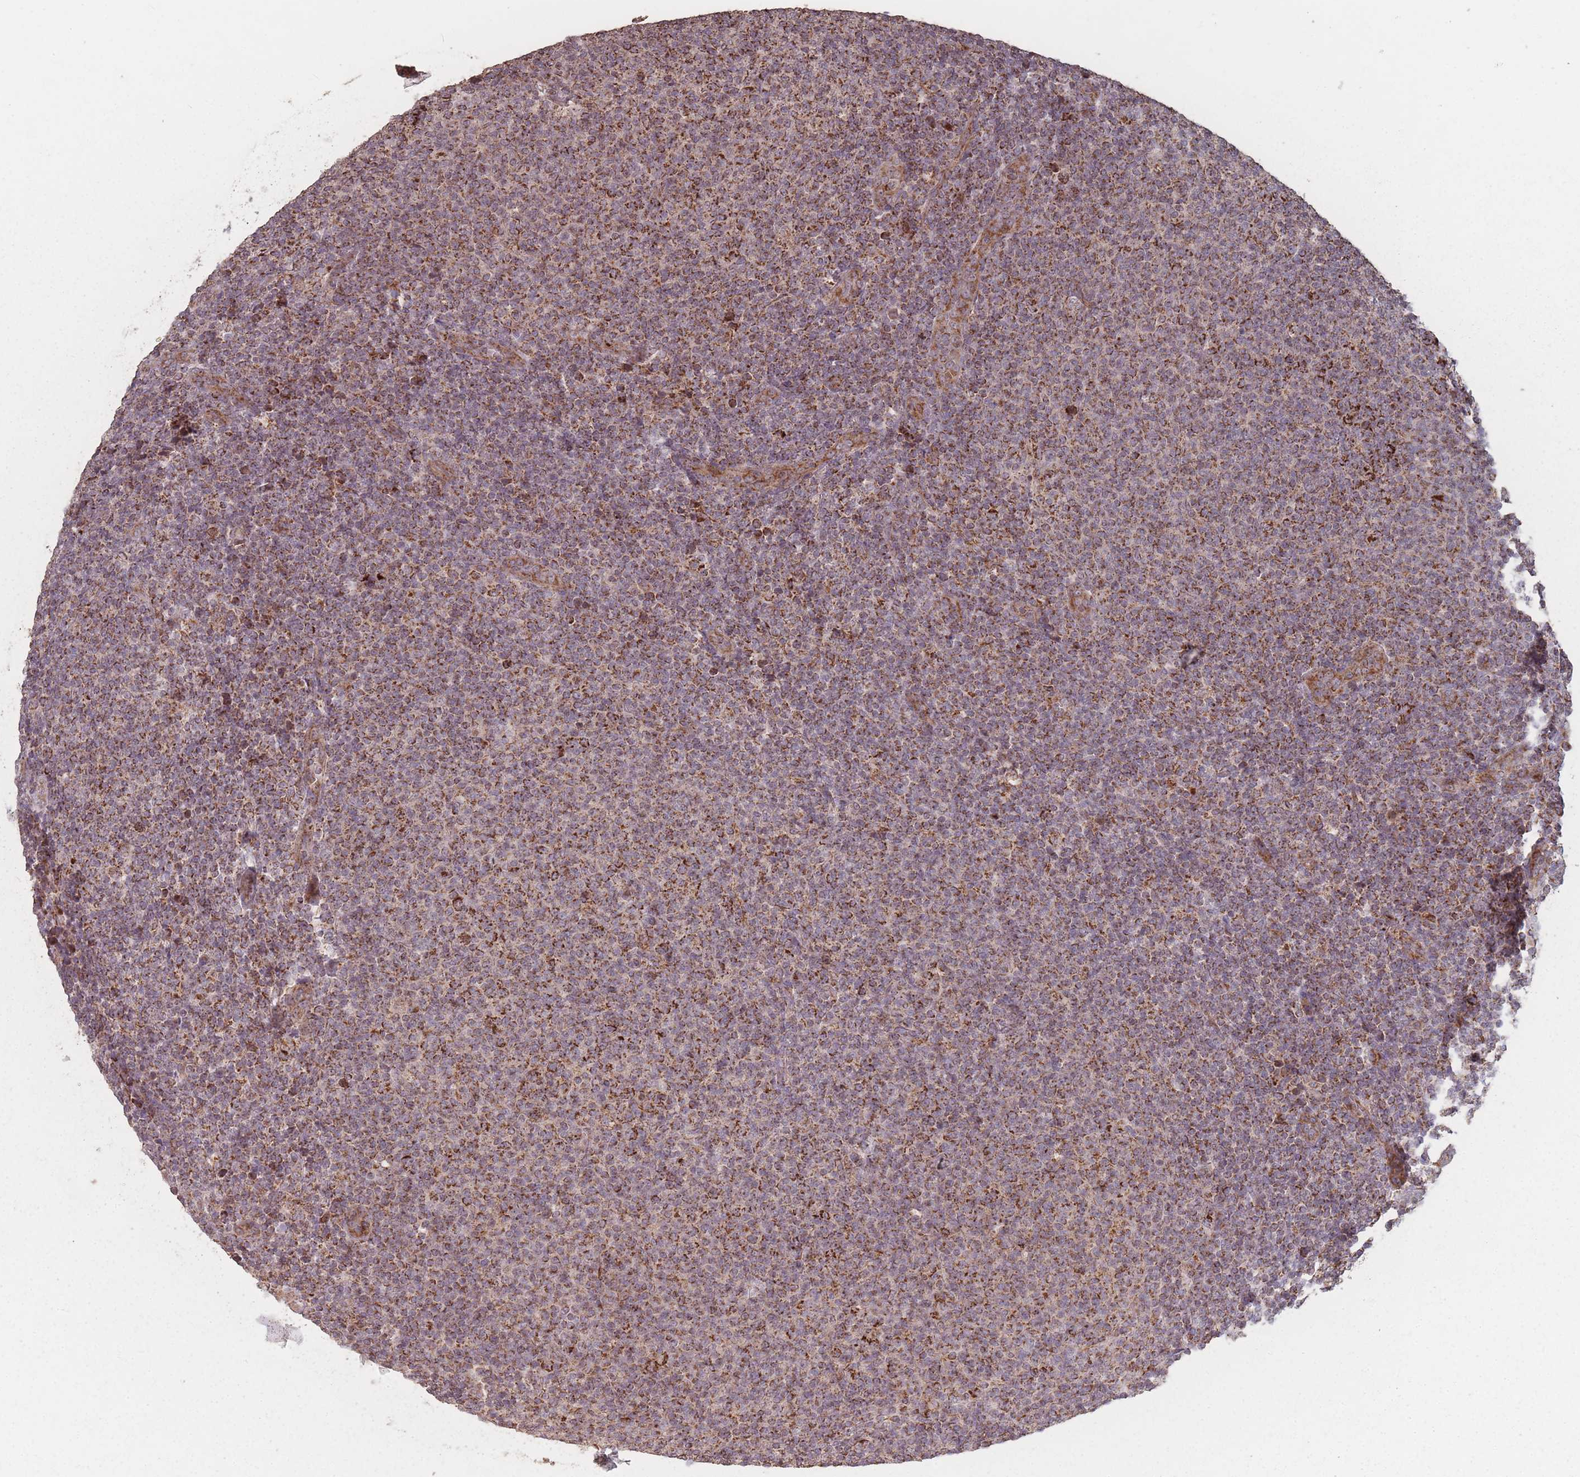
{"staining": {"intensity": "strong", "quantity": ">75%", "location": "cytoplasmic/membranous"}, "tissue": "lymphoma", "cell_type": "Tumor cells", "image_type": "cancer", "snomed": [{"axis": "morphology", "description": "Malignant lymphoma, non-Hodgkin's type, Low grade"}, {"axis": "topography", "description": "Lymph node"}], "caption": "A histopathology image of human lymphoma stained for a protein displays strong cytoplasmic/membranous brown staining in tumor cells.", "gene": "LYRM7", "patient": {"sex": "male", "age": 66}}